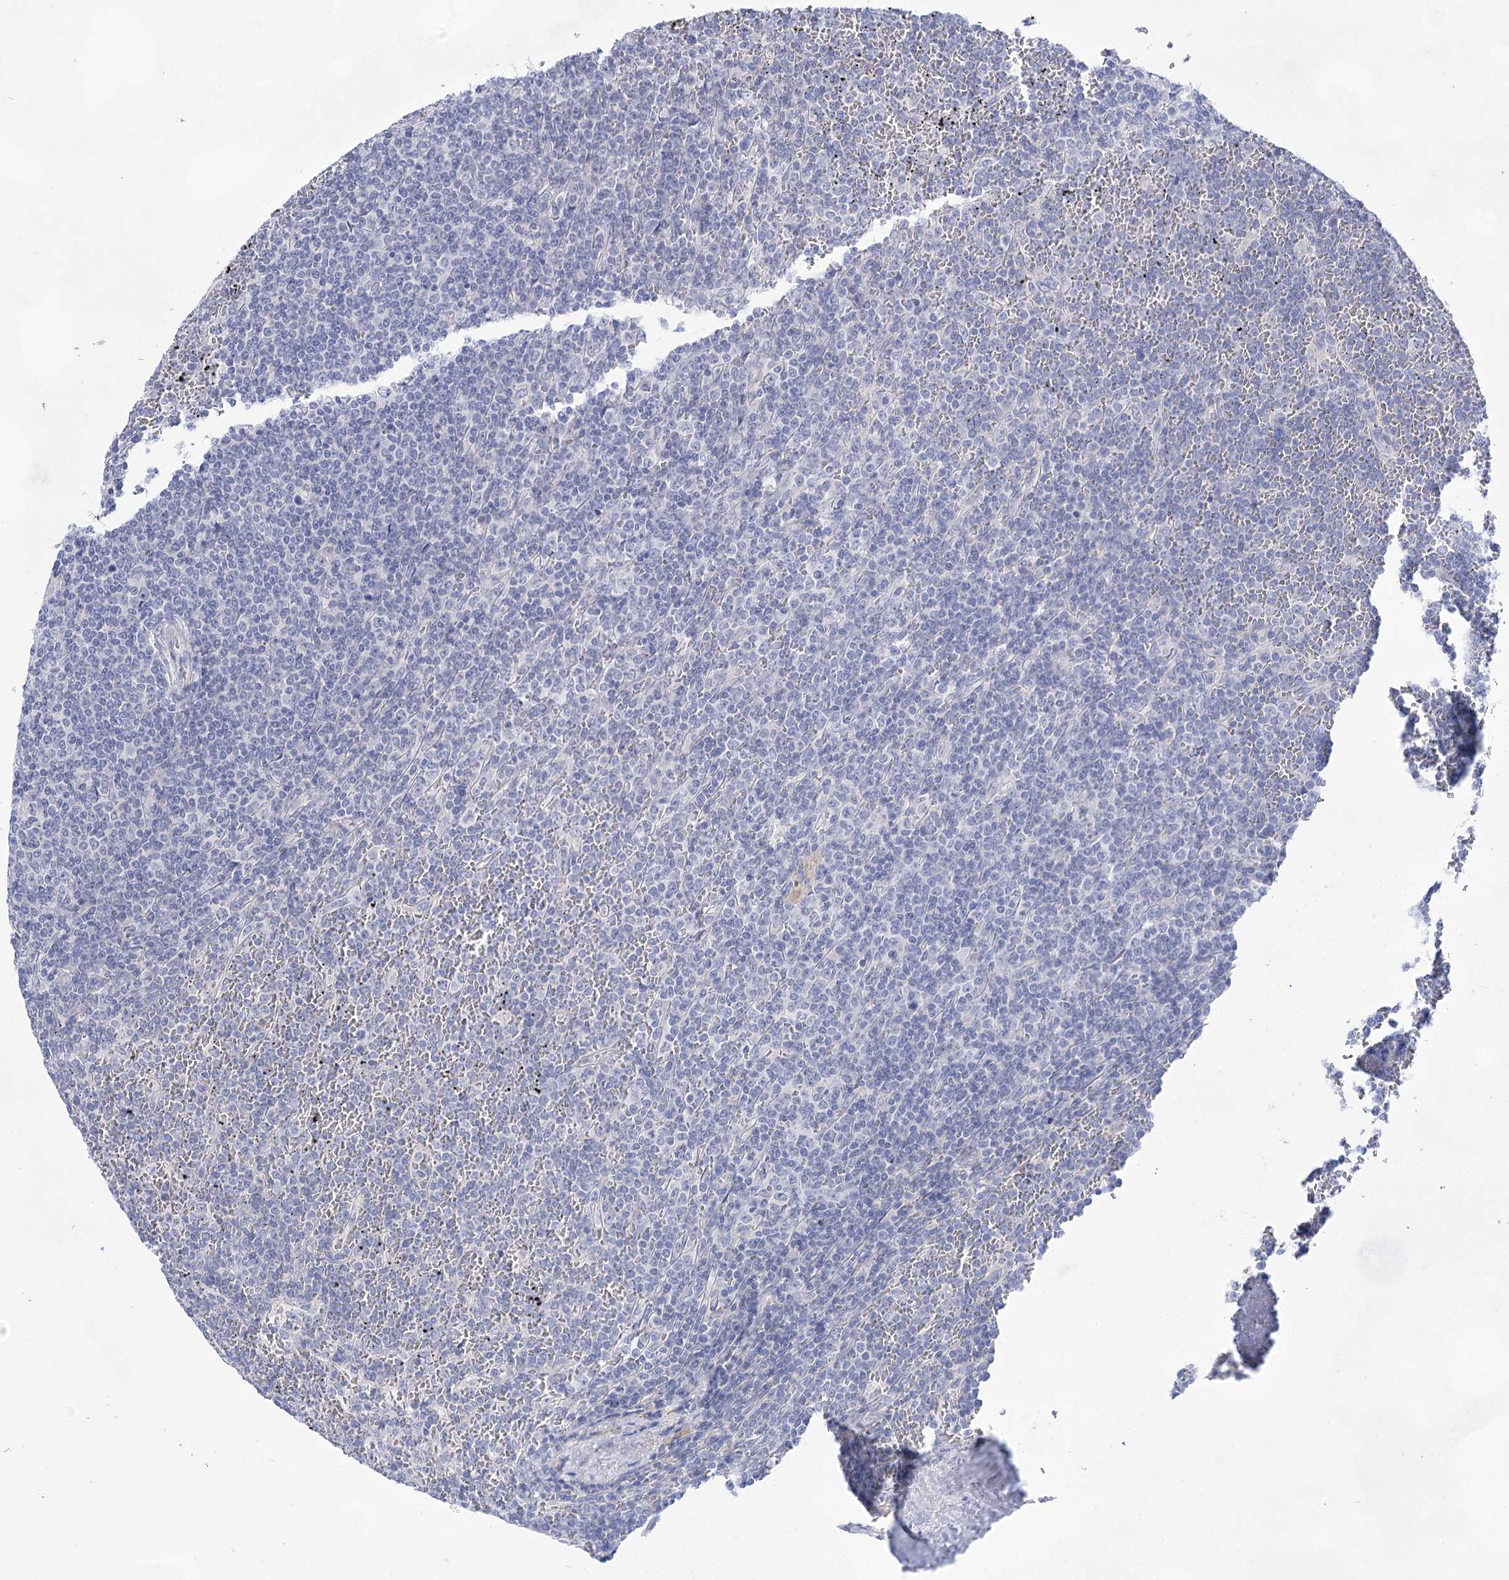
{"staining": {"intensity": "negative", "quantity": "none", "location": "none"}, "tissue": "lymphoma", "cell_type": "Tumor cells", "image_type": "cancer", "snomed": [{"axis": "morphology", "description": "Malignant lymphoma, non-Hodgkin's type, Low grade"}, {"axis": "topography", "description": "Spleen"}], "caption": "The micrograph reveals no significant expression in tumor cells of low-grade malignant lymphoma, non-Hodgkin's type.", "gene": "LALBA", "patient": {"sex": "female", "age": 19}}